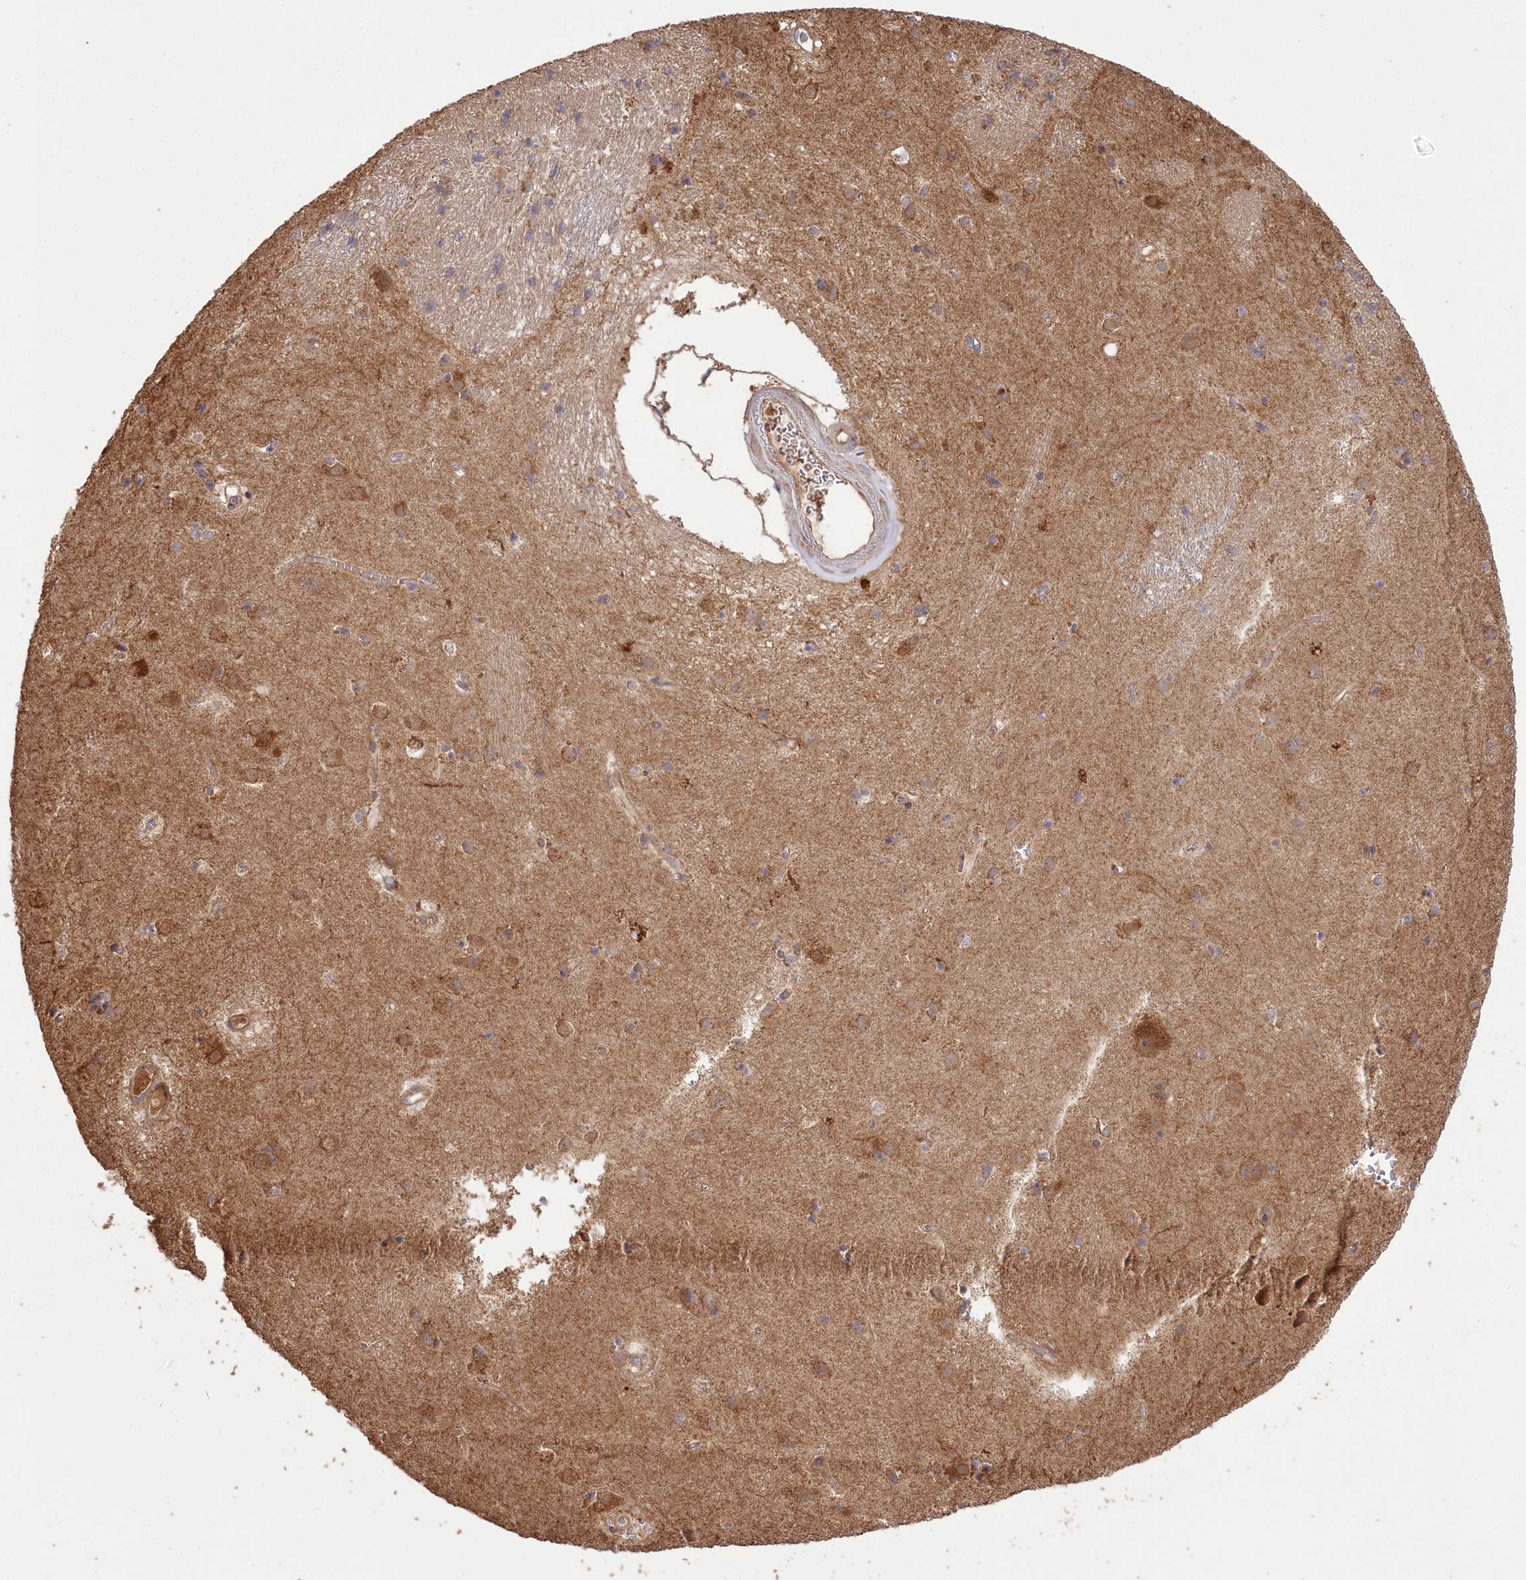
{"staining": {"intensity": "moderate", "quantity": "<25%", "location": "cytoplasmic/membranous"}, "tissue": "caudate", "cell_type": "Glial cells", "image_type": "normal", "snomed": [{"axis": "morphology", "description": "Normal tissue, NOS"}, {"axis": "topography", "description": "Lateral ventricle wall"}], "caption": "Immunohistochemistry (IHC) staining of benign caudate, which exhibits low levels of moderate cytoplasmic/membranous expression in approximately <25% of glial cells indicating moderate cytoplasmic/membranous protein expression. The staining was performed using DAB (3,3'-diaminobenzidine) (brown) for protein detection and nuclei were counterstained in hematoxylin (blue).", "gene": "PRSS53", "patient": {"sex": "male", "age": 70}}